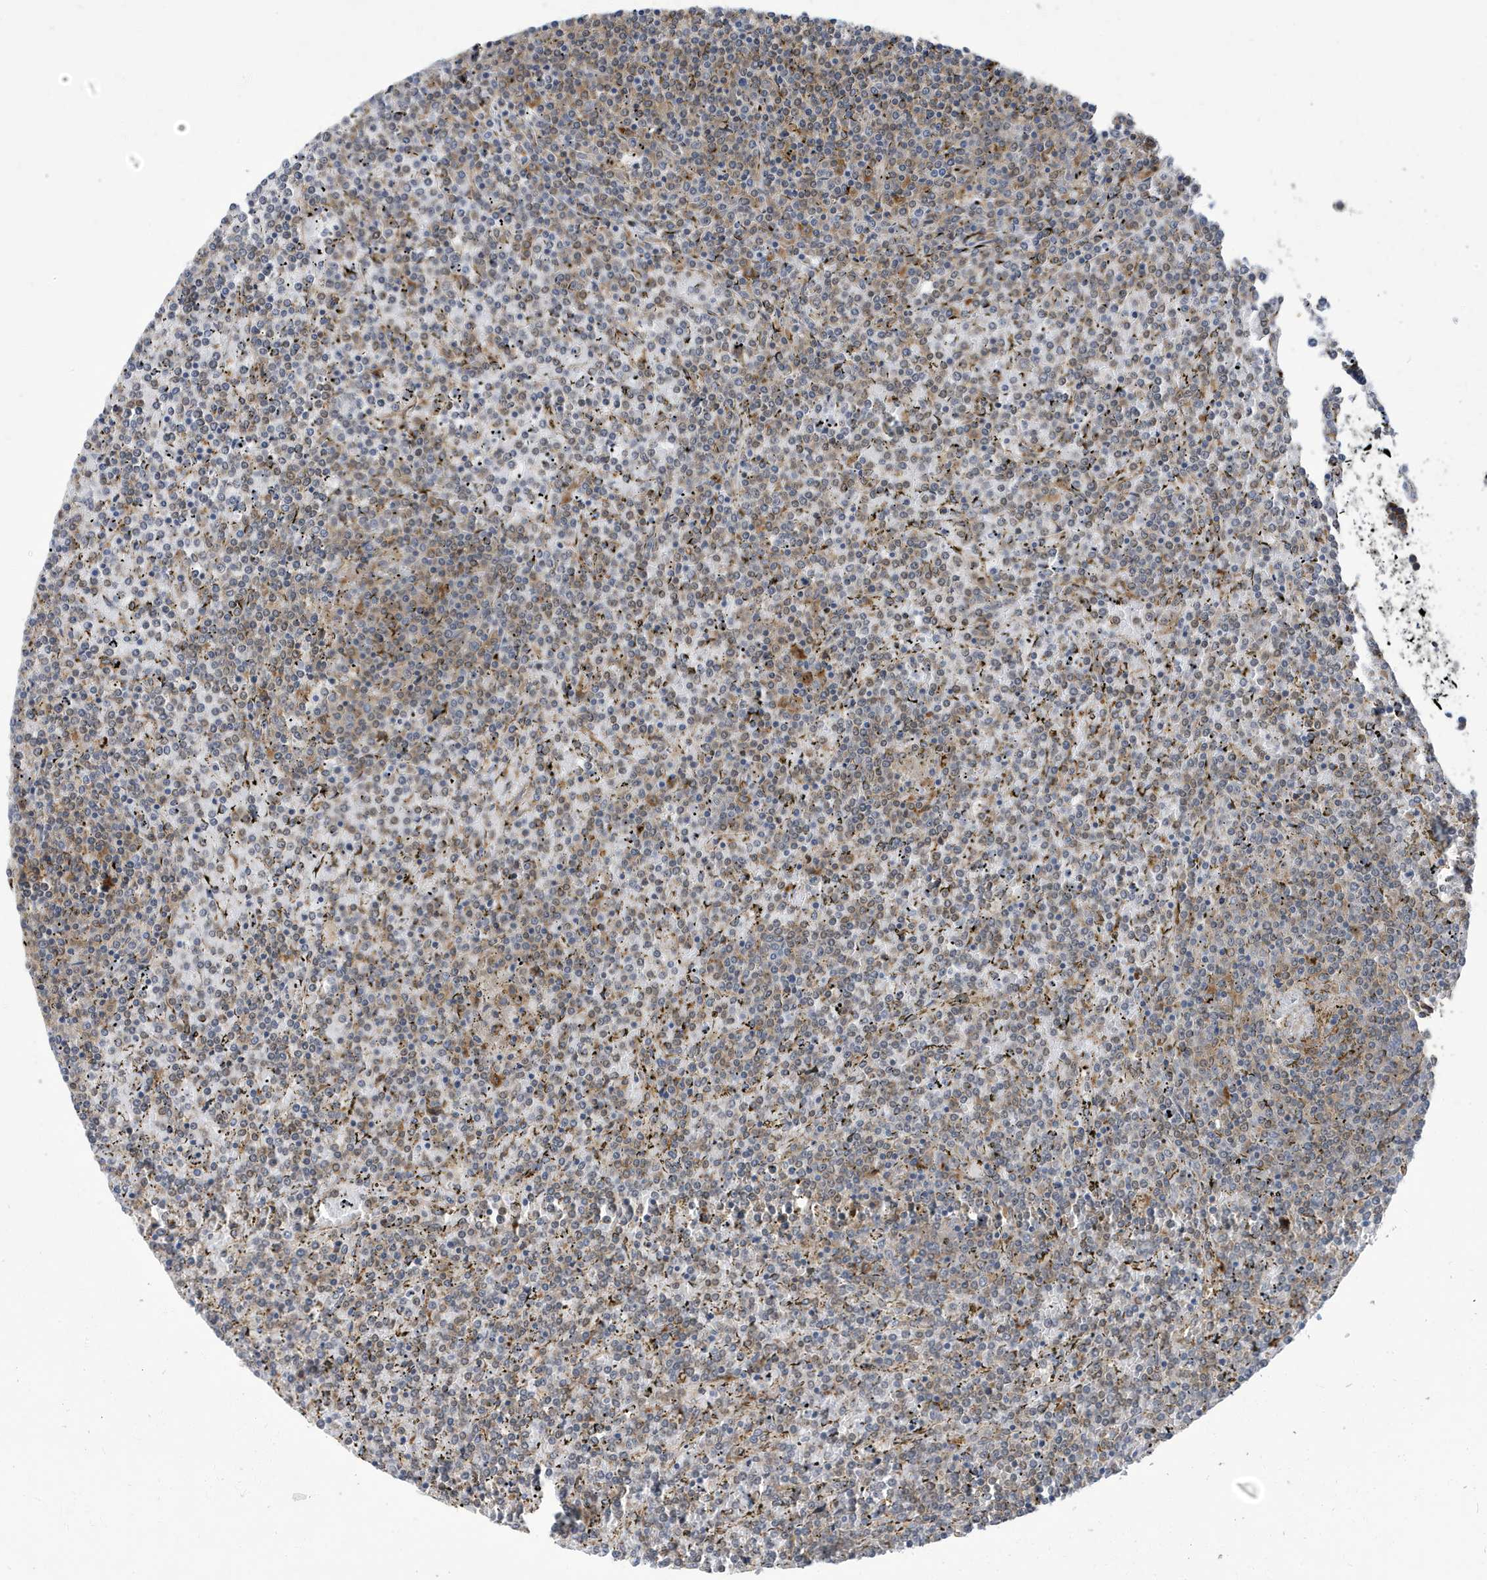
{"staining": {"intensity": "weak", "quantity": "25%-75%", "location": "cytoplasmic/membranous"}, "tissue": "lymphoma", "cell_type": "Tumor cells", "image_type": "cancer", "snomed": [{"axis": "morphology", "description": "Malignant lymphoma, non-Hodgkin's type, Low grade"}, {"axis": "topography", "description": "Spleen"}], "caption": "Immunohistochemical staining of lymphoma reveals weak cytoplasmic/membranous protein positivity in approximately 25%-75% of tumor cells.", "gene": "ZNF507", "patient": {"sex": "female", "age": 19}}